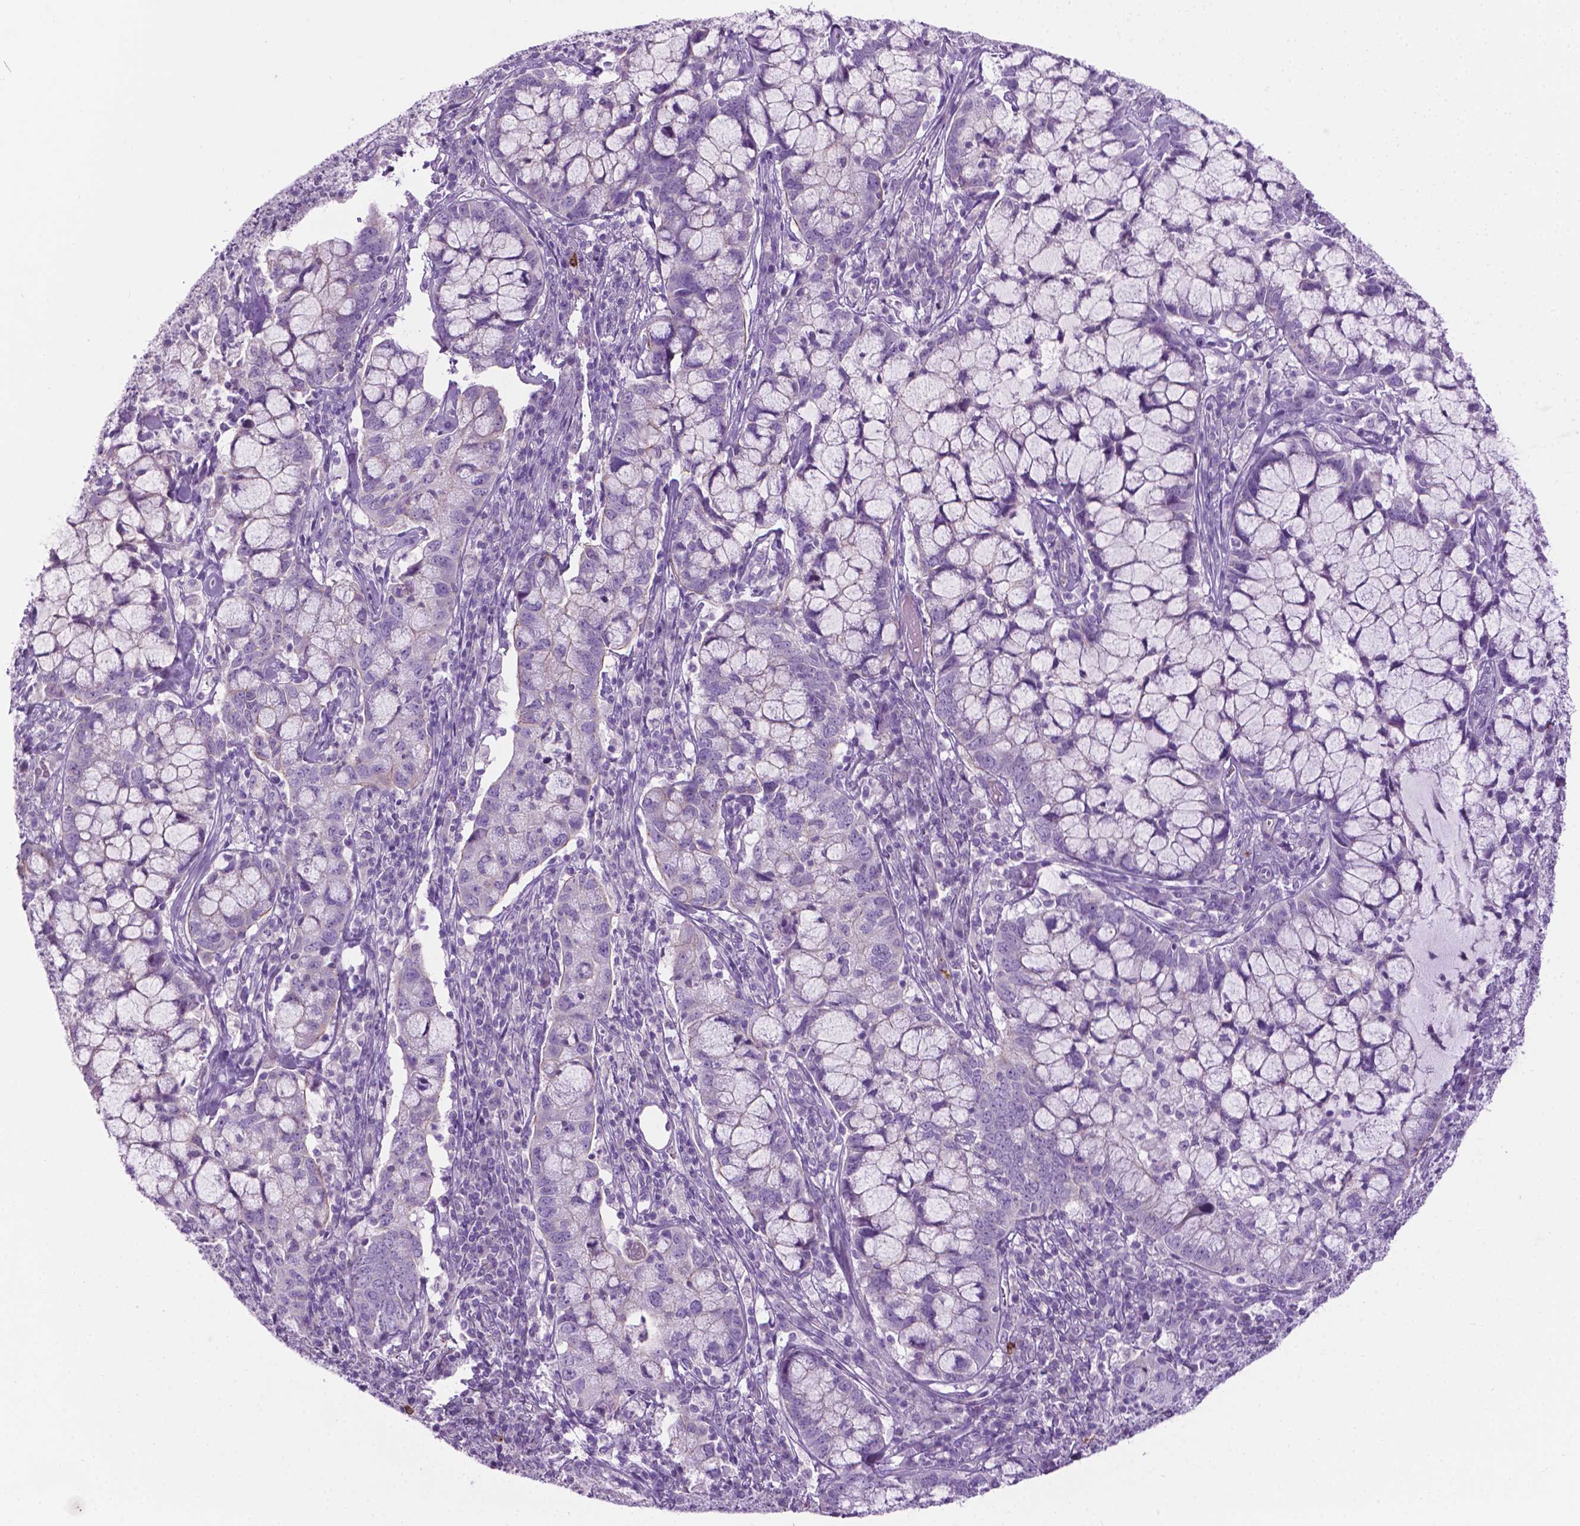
{"staining": {"intensity": "negative", "quantity": "none", "location": "none"}, "tissue": "cervical cancer", "cell_type": "Tumor cells", "image_type": "cancer", "snomed": [{"axis": "morphology", "description": "Adenocarcinoma, NOS"}, {"axis": "topography", "description": "Cervix"}], "caption": "The immunohistochemistry micrograph has no significant staining in tumor cells of cervical adenocarcinoma tissue.", "gene": "SPECC1L", "patient": {"sex": "female", "age": 40}}